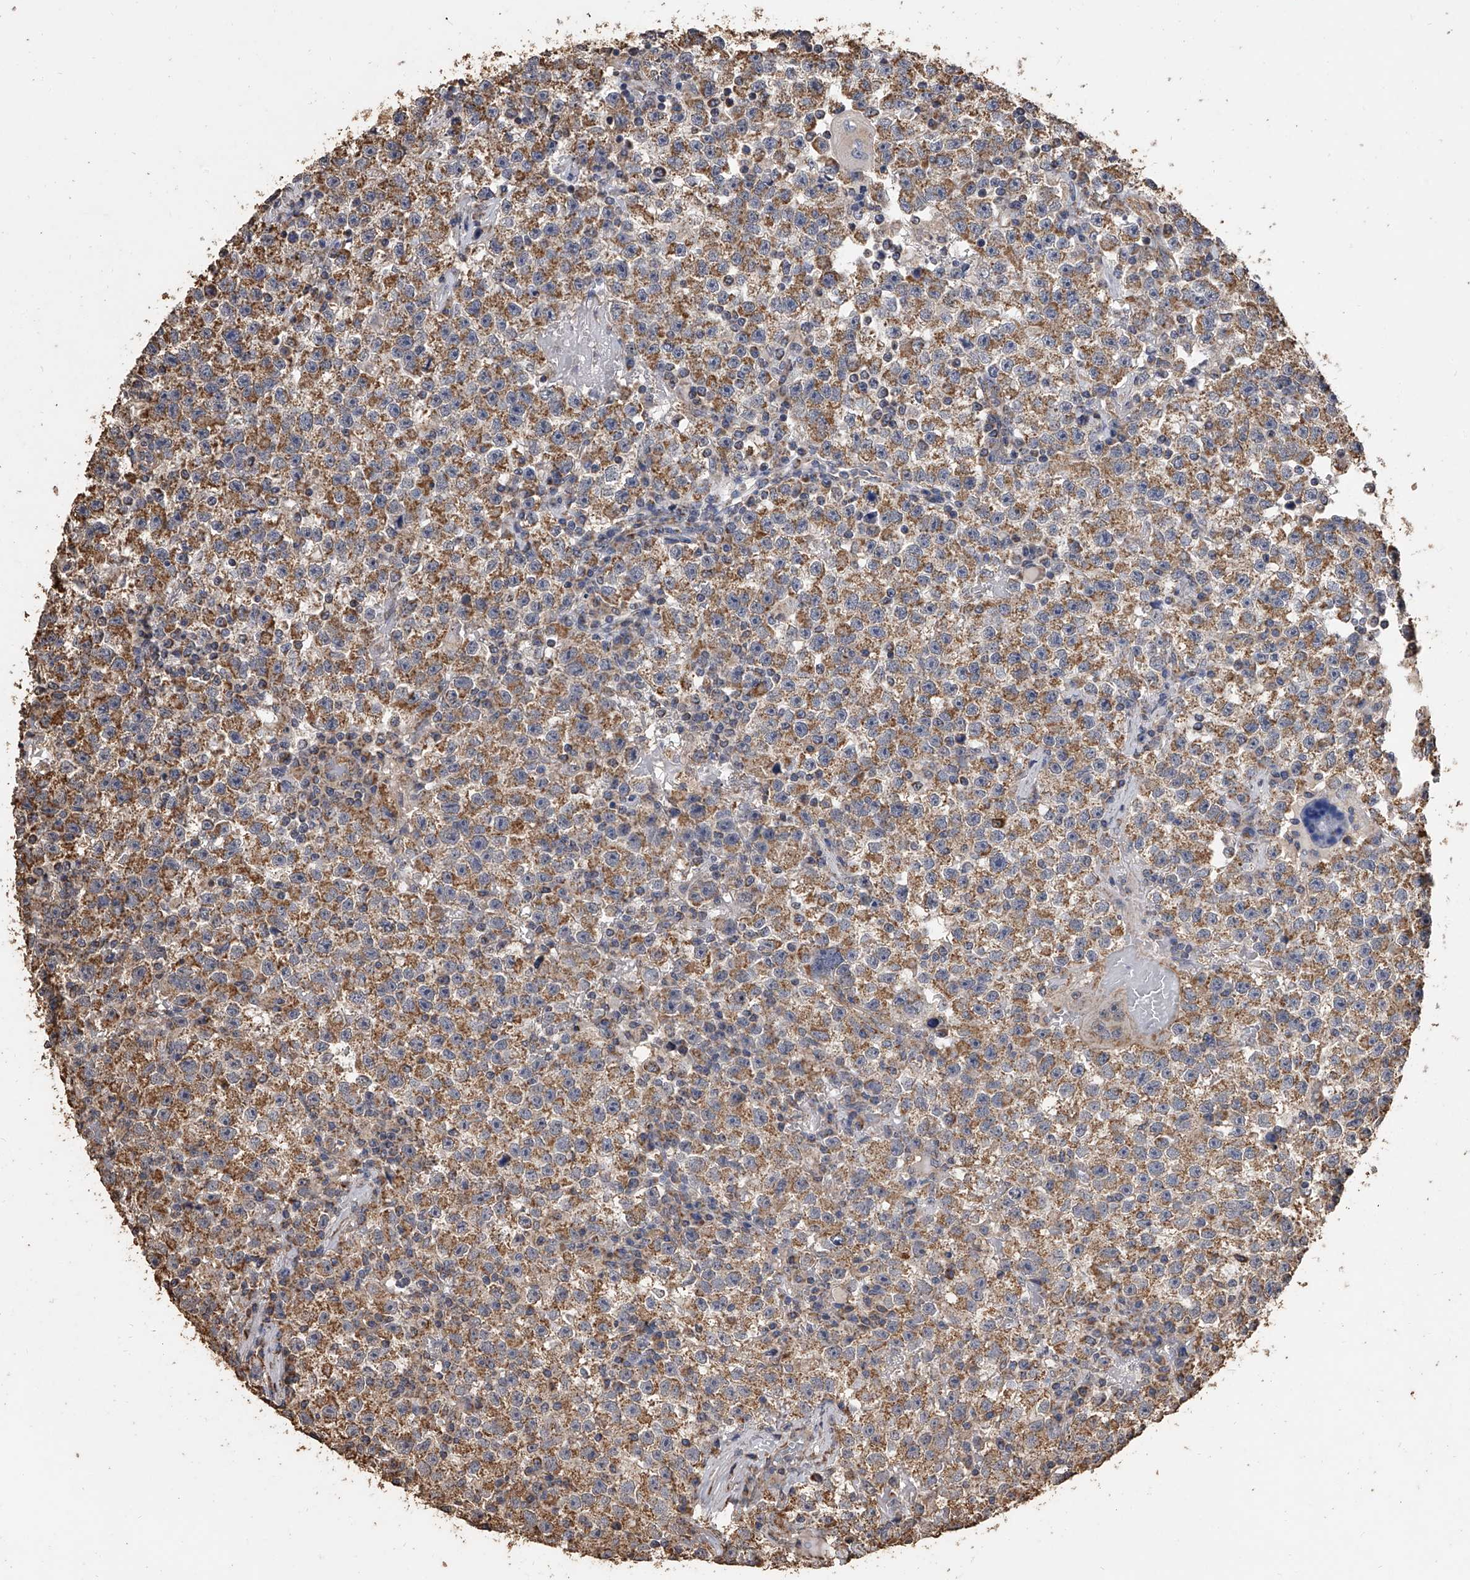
{"staining": {"intensity": "moderate", "quantity": ">75%", "location": "cytoplasmic/membranous"}, "tissue": "testis cancer", "cell_type": "Tumor cells", "image_type": "cancer", "snomed": [{"axis": "morphology", "description": "Seminoma, NOS"}, {"axis": "topography", "description": "Testis"}], "caption": "A brown stain shows moderate cytoplasmic/membranous staining of a protein in human testis seminoma tumor cells. The protein is shown in brown color, while the nuclei are stained blue.", "gene": "MRPL28", "patient": {"sex": "male", "age": 22}}